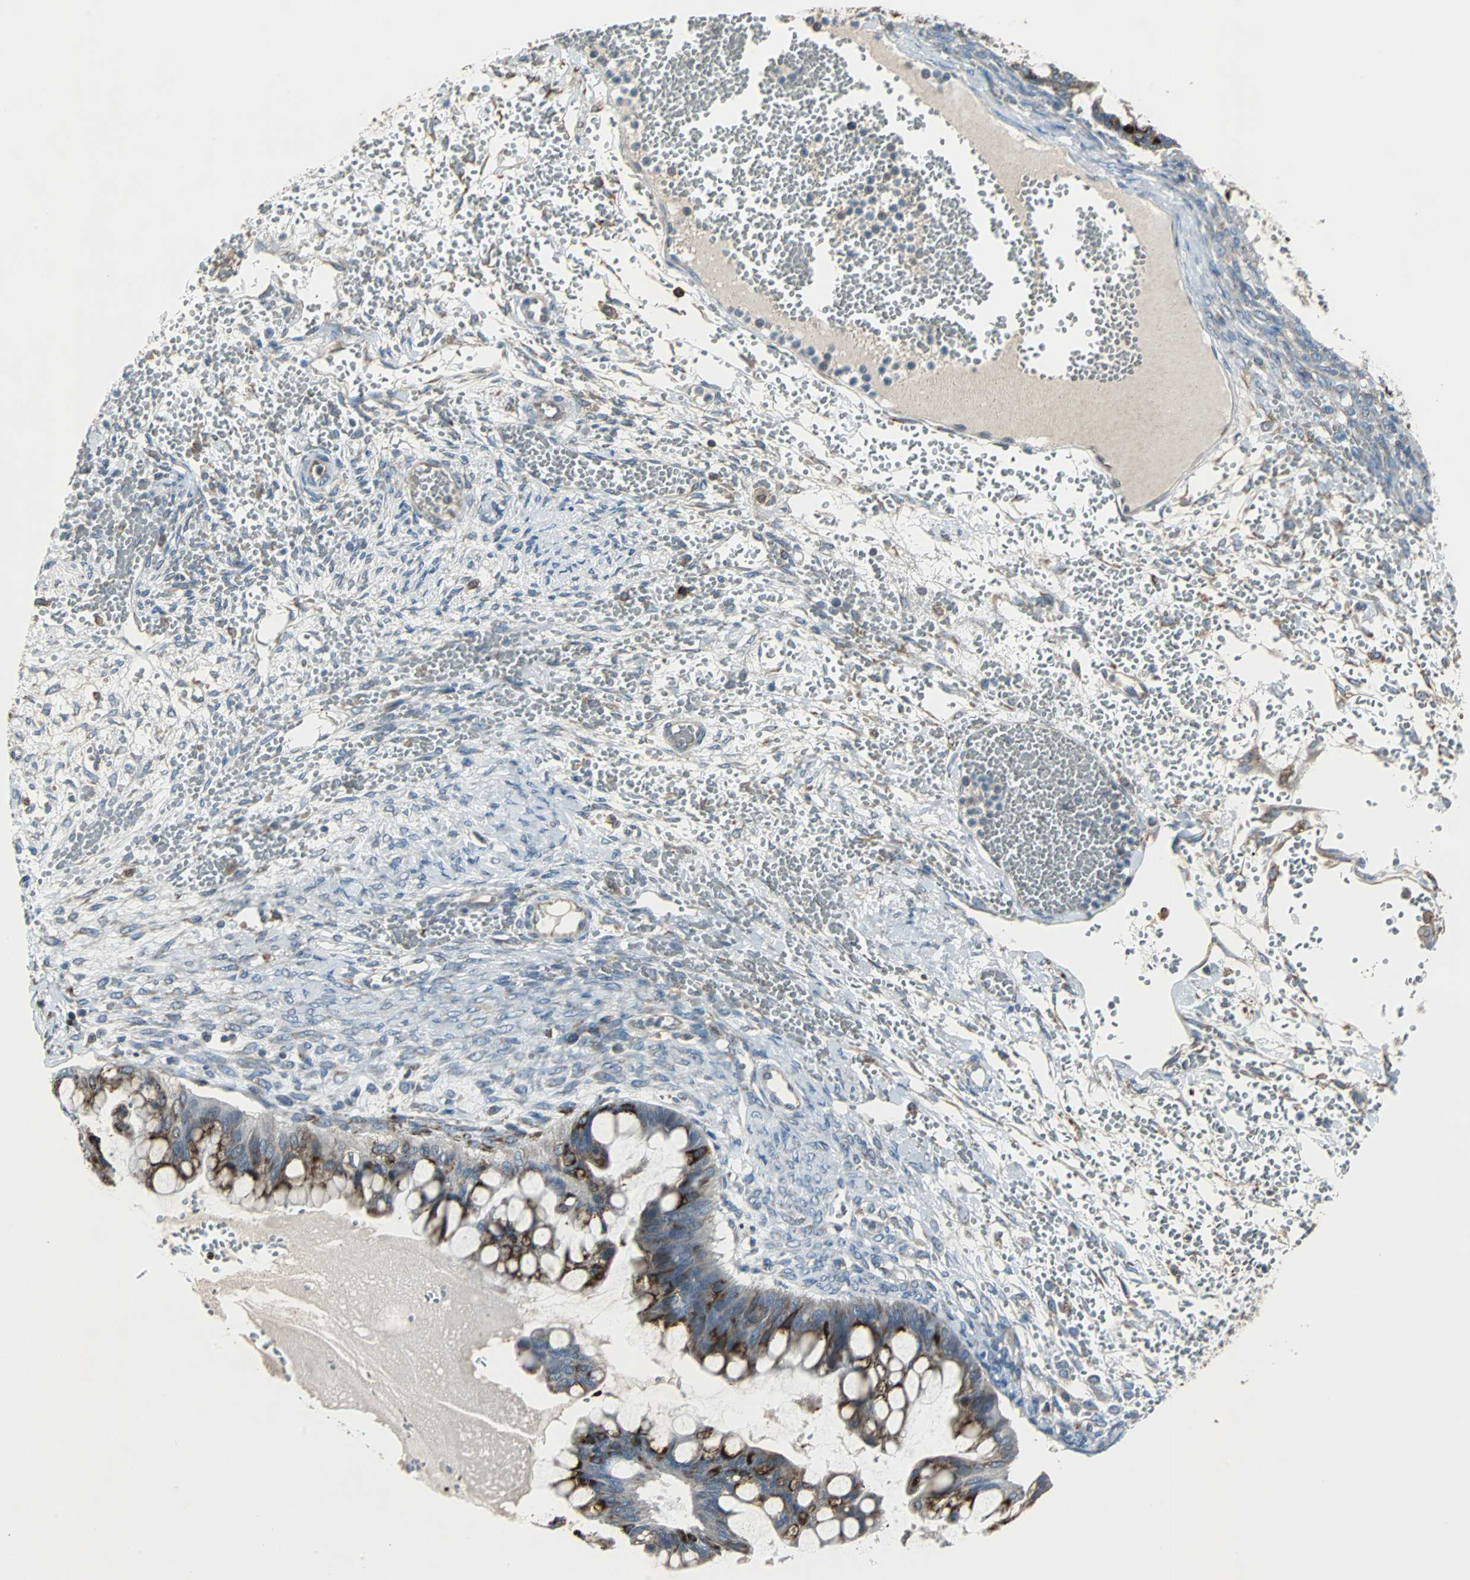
{"staining": {"intensity": "moderate", "quantity": "25%-75%", "location": "cytoplasmic/membranous"}, "tissue": "ovarian cancer", "cell_type": "Tumor cells", "image_type": "cancer", "snomed": [{"axis": "morphology", "description": "Cystadenocarcinoma, mucinous, NOS"}, {"axis": "topography", "description": "Ovary"}], "caption": "Immunohistochemical staining of human ovarian cancer (mucinous cystadenocarcinoma) reveals medium levels of moderate cytoplasmic/membranous protein expression in about 25%-75% of tumor cells.", "gene": "PDIA4", "patient": {"sex": "female", "age": 73}}